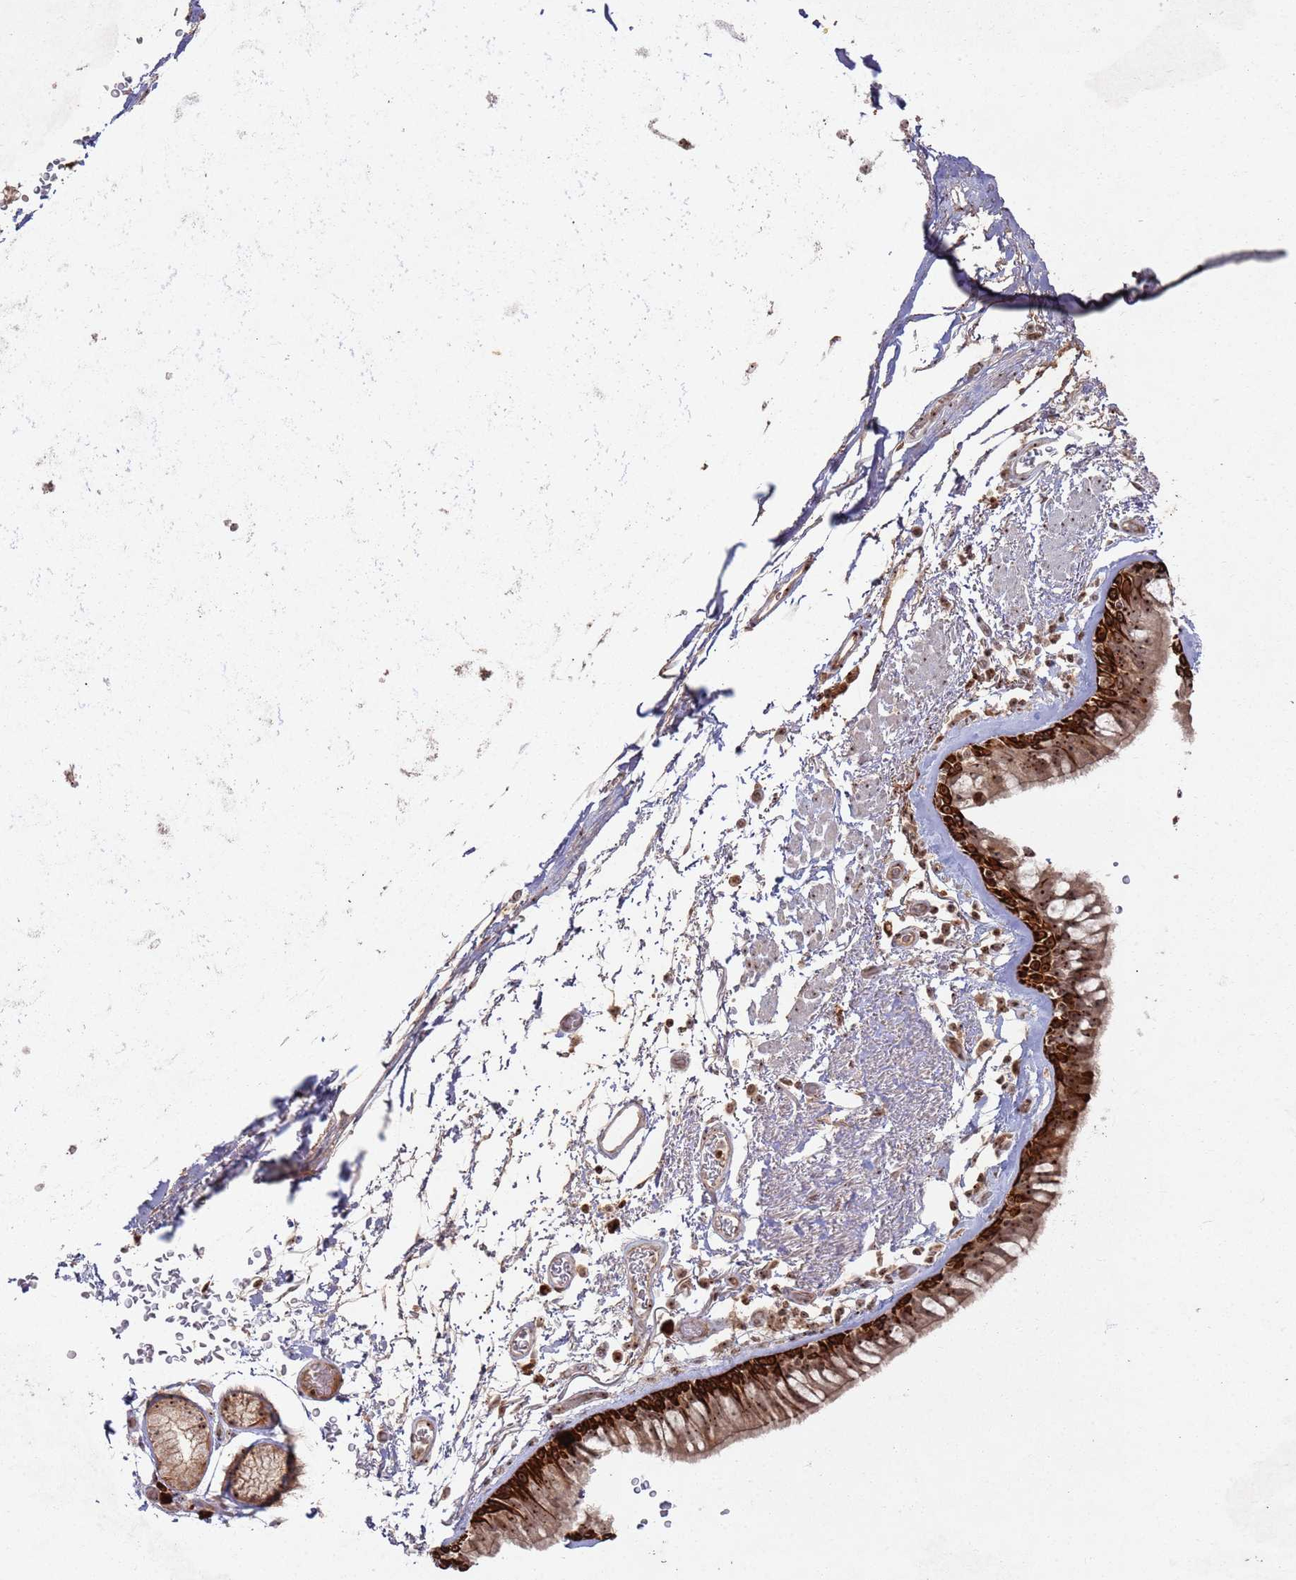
{"staining": {"intensity": "strong", "quantity": ">75%", "location": "cytoplasmic/membranous,nuclear"}, "tissue": "bronchus", "cell_type": "Respiratory epithelial cells", "image_type": "normal", "snomed": [{"axis": "morphology", "description": "Normal tissue, NOS"}, {"axis": "topography", "description": "Bronchus"}], "caption": "Immunohistochemical staining of unremarkable human bronchus shows >75% levels of strong cytoplasmic/membranous,nuclear protein staining in approximately >75% of respiratory epithelial cells.", "gene": "UTP11", "patient": {"sex": "male", "age": 65}}